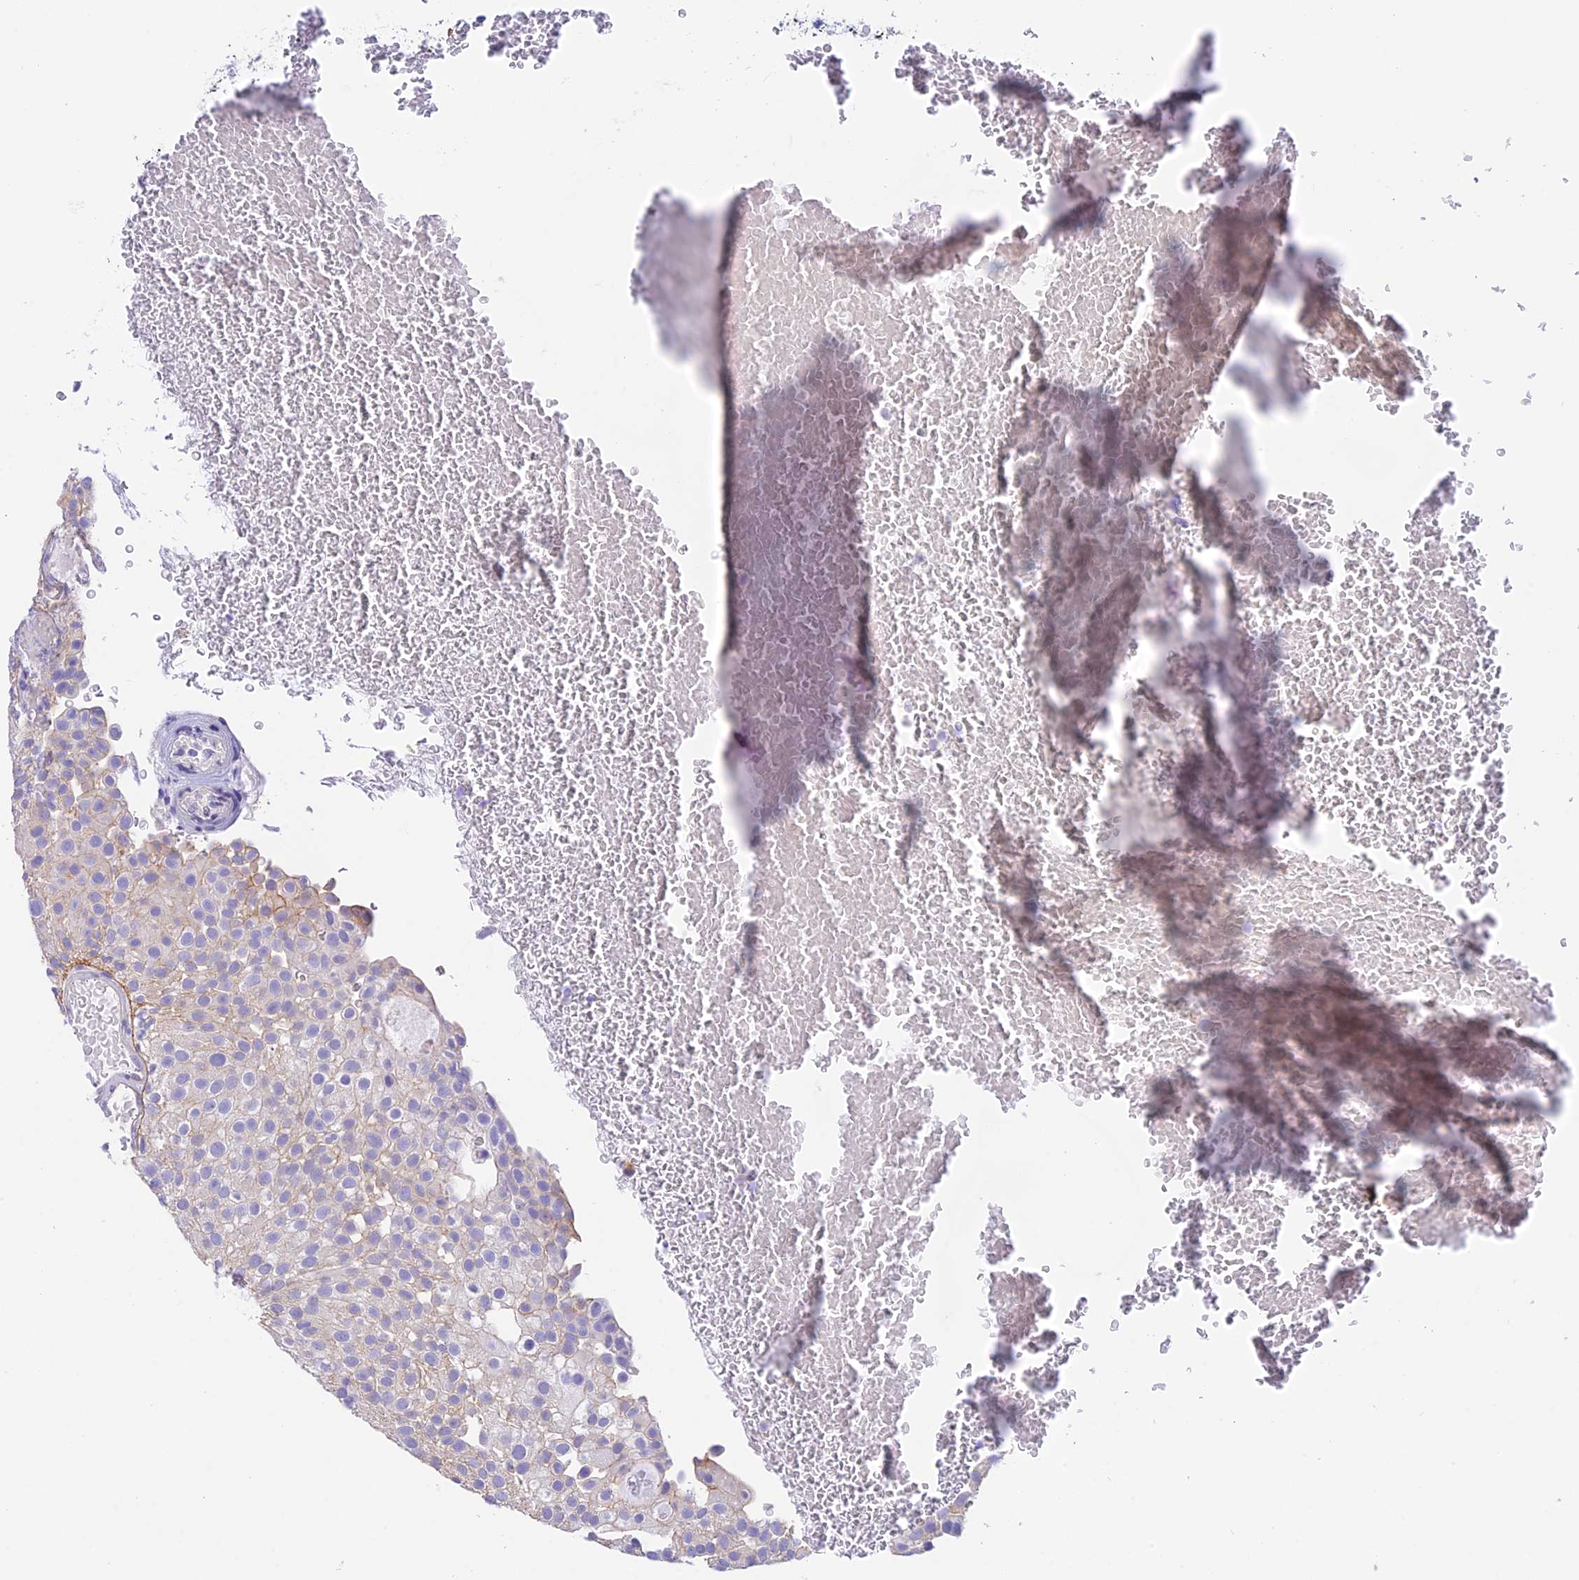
{"staining": {"intensity": "negative", "quantity": "none", "location": "none"}, "tissue": "urothelial cancer", "cell_type": "Tumor cells", "image_type": "cancer", "snomed": [{"axis": "morphology", "description": "Urothelial carcinoma, Low grade"}, {"axis": "topography", "description": "Urinary bladder"}], "caption": "Urothelial carcinoma (low-grade) was stained to show a protein in brown. There is no significant positivity in tumor cells.", "gene": "C17orf67", "patient": {"sex": "male", "age": 78}}